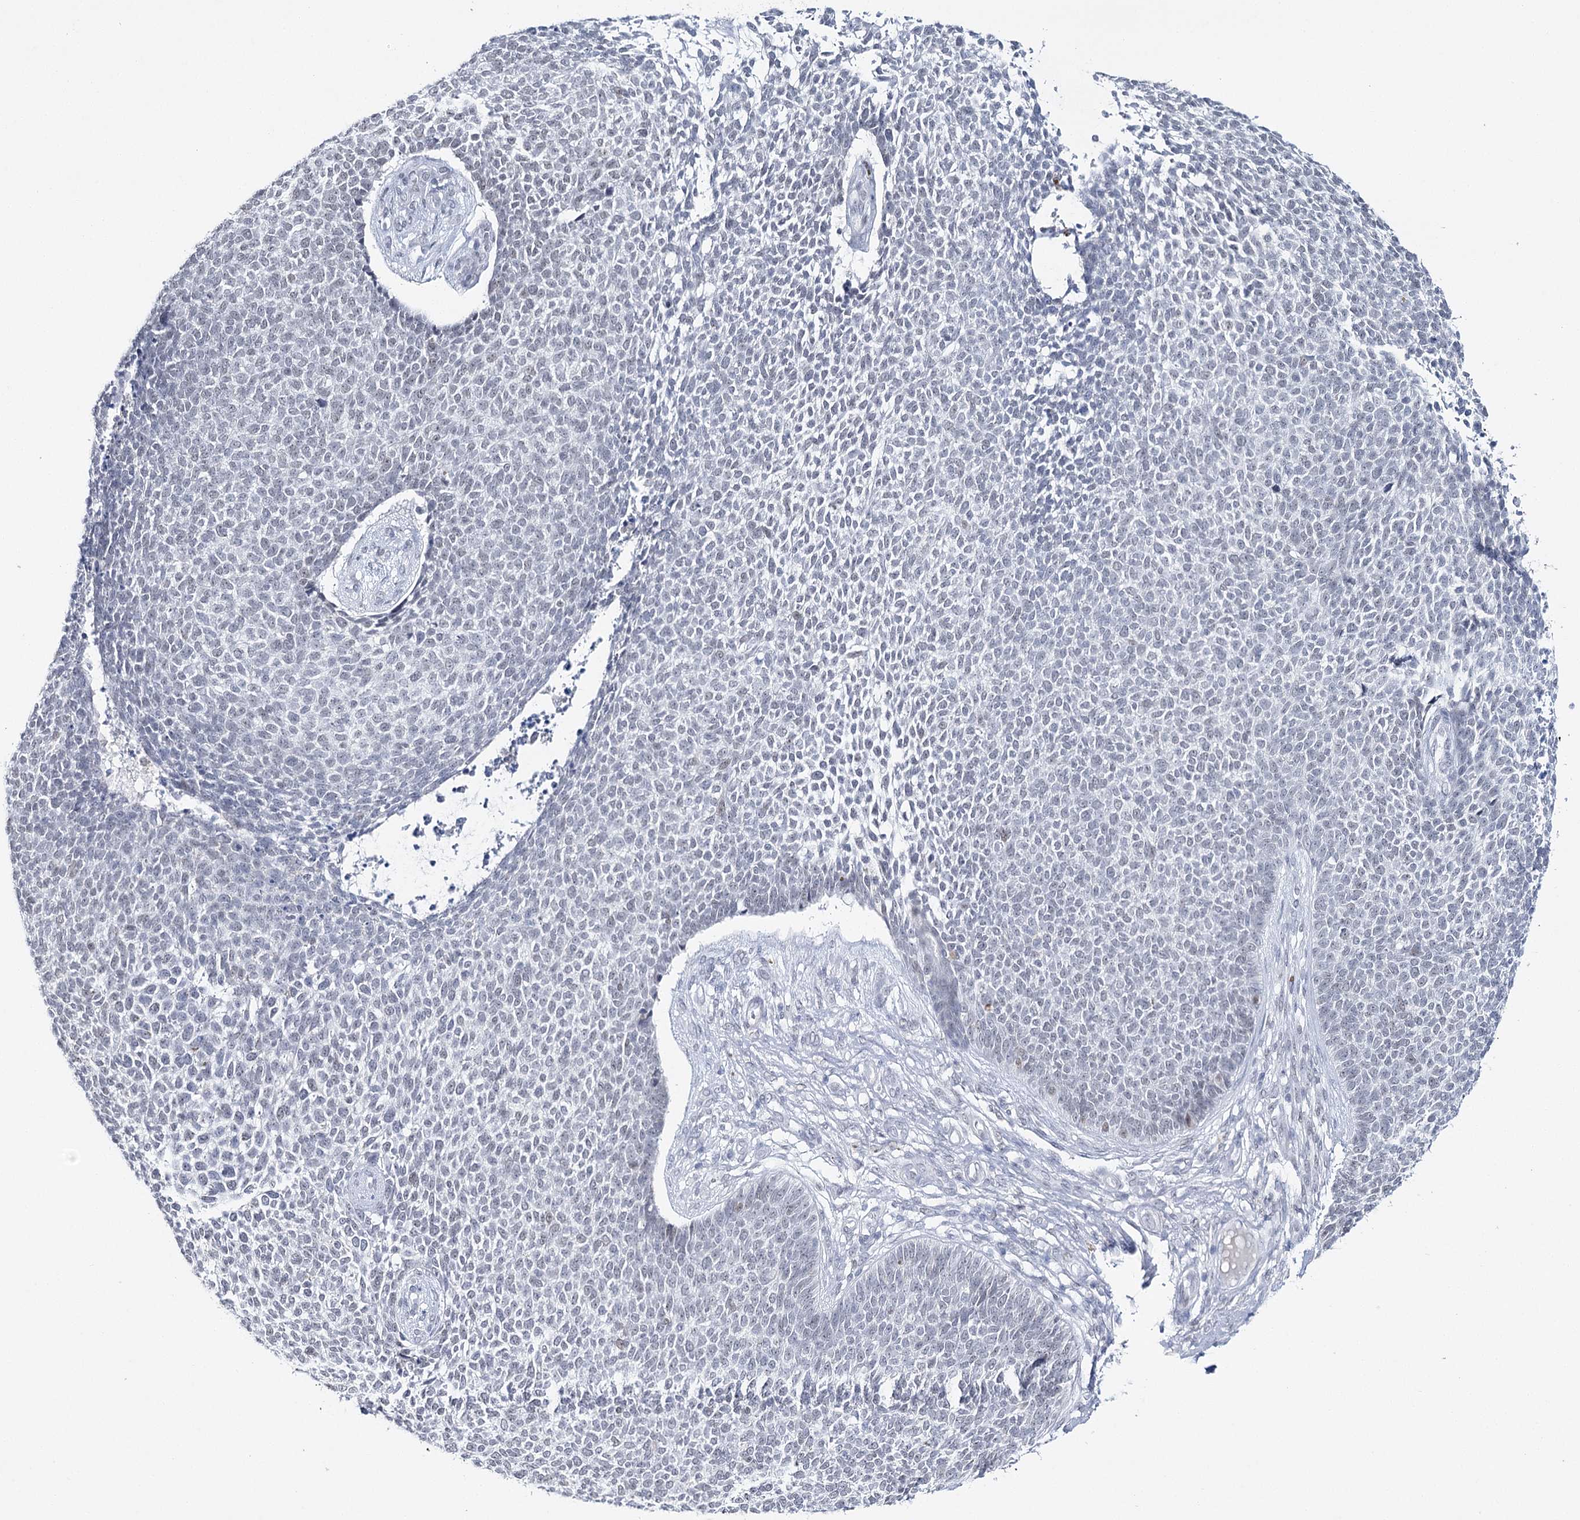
{"staining": {"intensity": "weak", "quantity": "25%-75%", "location": "nuclear"}, "tissue": "skin cancer", "cell_type": "Tumor cells", "image_type": "cancer", "snomed": [{"axis": "morphology", "description": "Basal cell carcinoma"}, {"axis": "topography", "description": "Skin"}], "caption": "A histopathology image of skin cancer (basal cell carcinoma) stained for a protein exhibits weak nuclear brown staining in tumor cells.", "gene": "ZC3H8", "patient": {"sex": "female", "age": 84}}